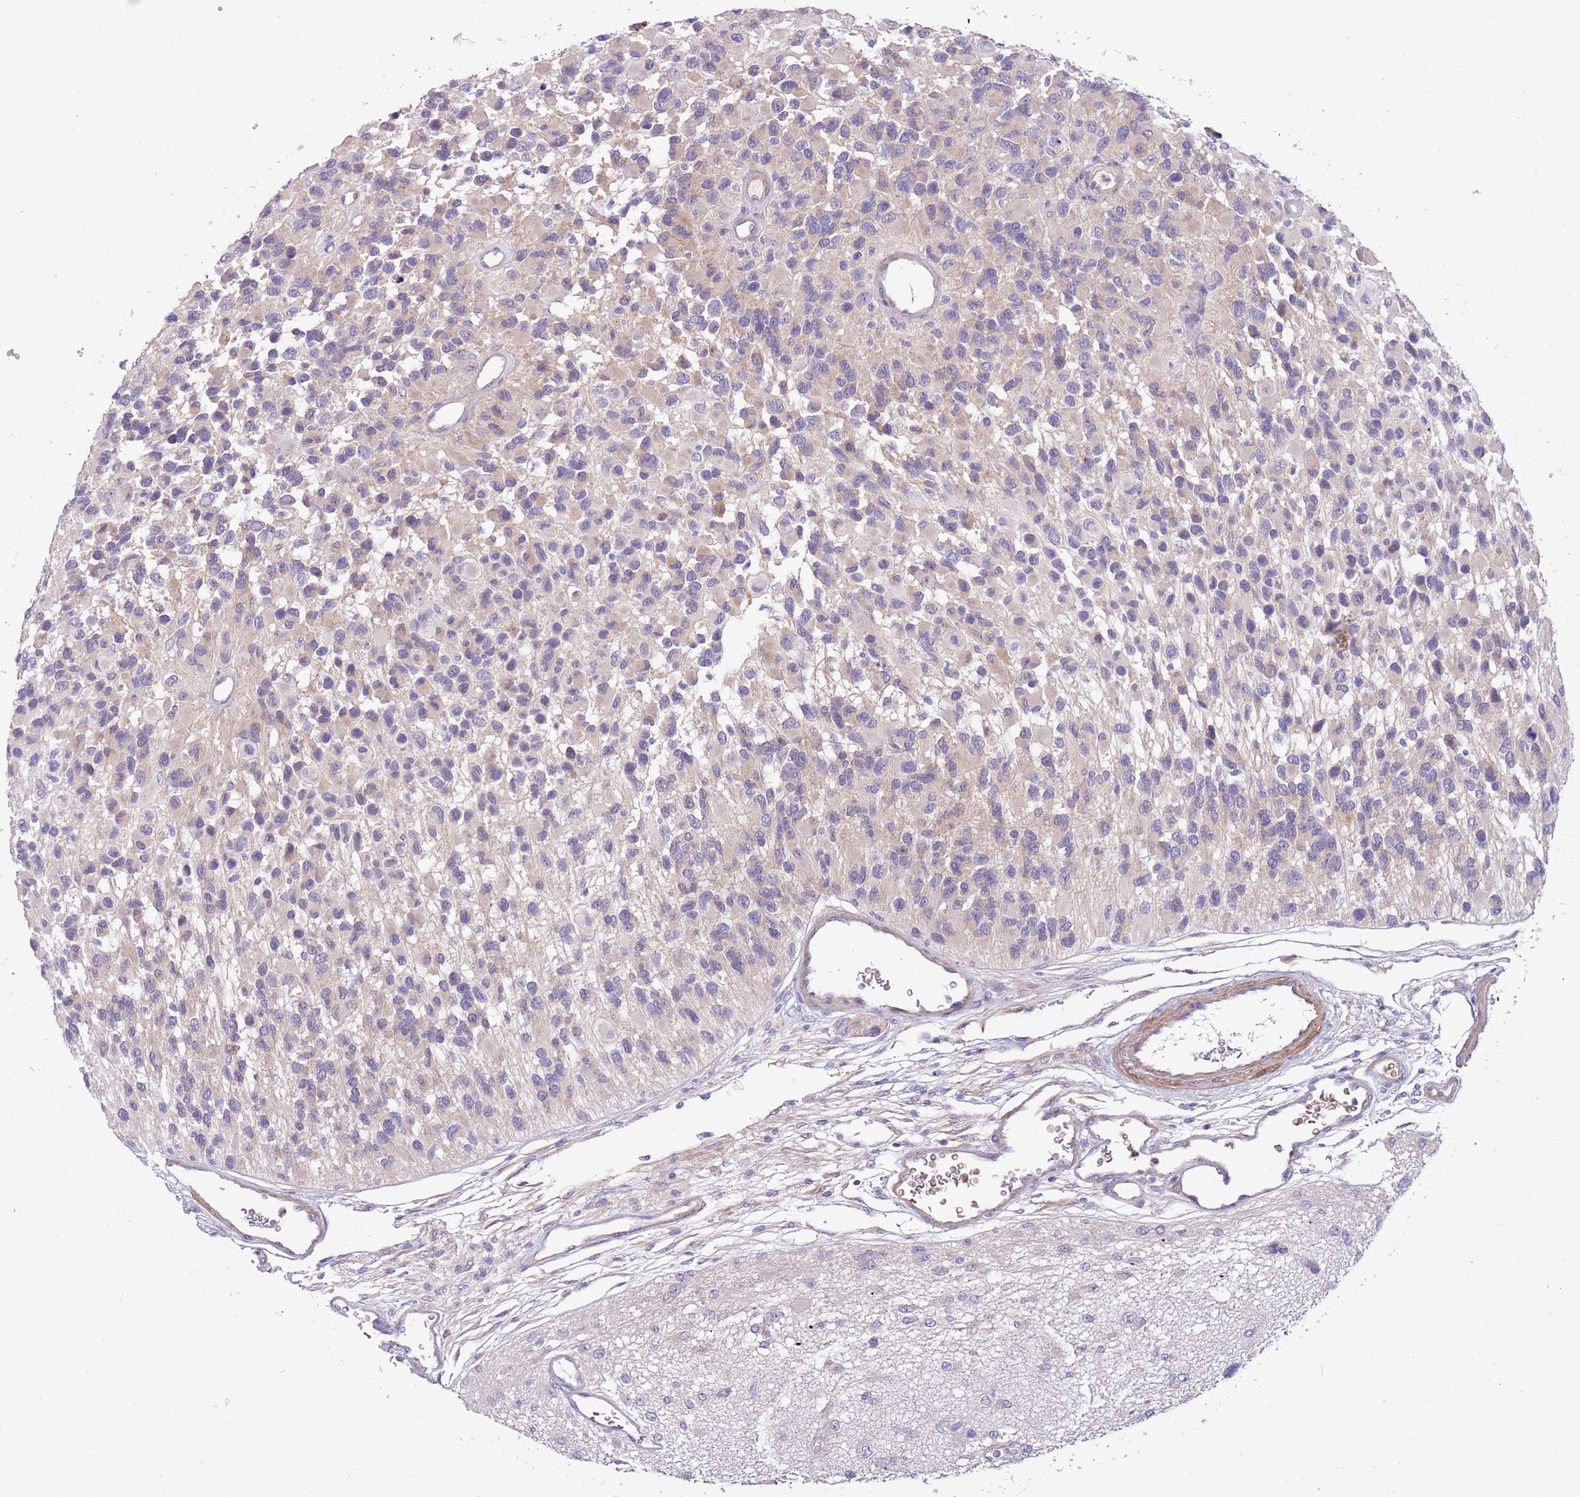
{"staining": {"intensity": "weak", "quantity": "25%-75%", "location": "cytoplasmic/membranous"}, "tissue": "glioma", "cell_type": "Tumor cells", "image_type": "cancer", "snomed": [{"axis": "morphology", "description": "Glioma, malignant, High grade"}, {"axis": "topography", "description": "Brain"}], "caption": "A low amount of weak cytoplasmic/membranous positivity is seen in approximately 25%-75% of tumor cells in glioma tissue.", "gene": "ITGB6", "patient": {"sex": "male", "age": 77}}